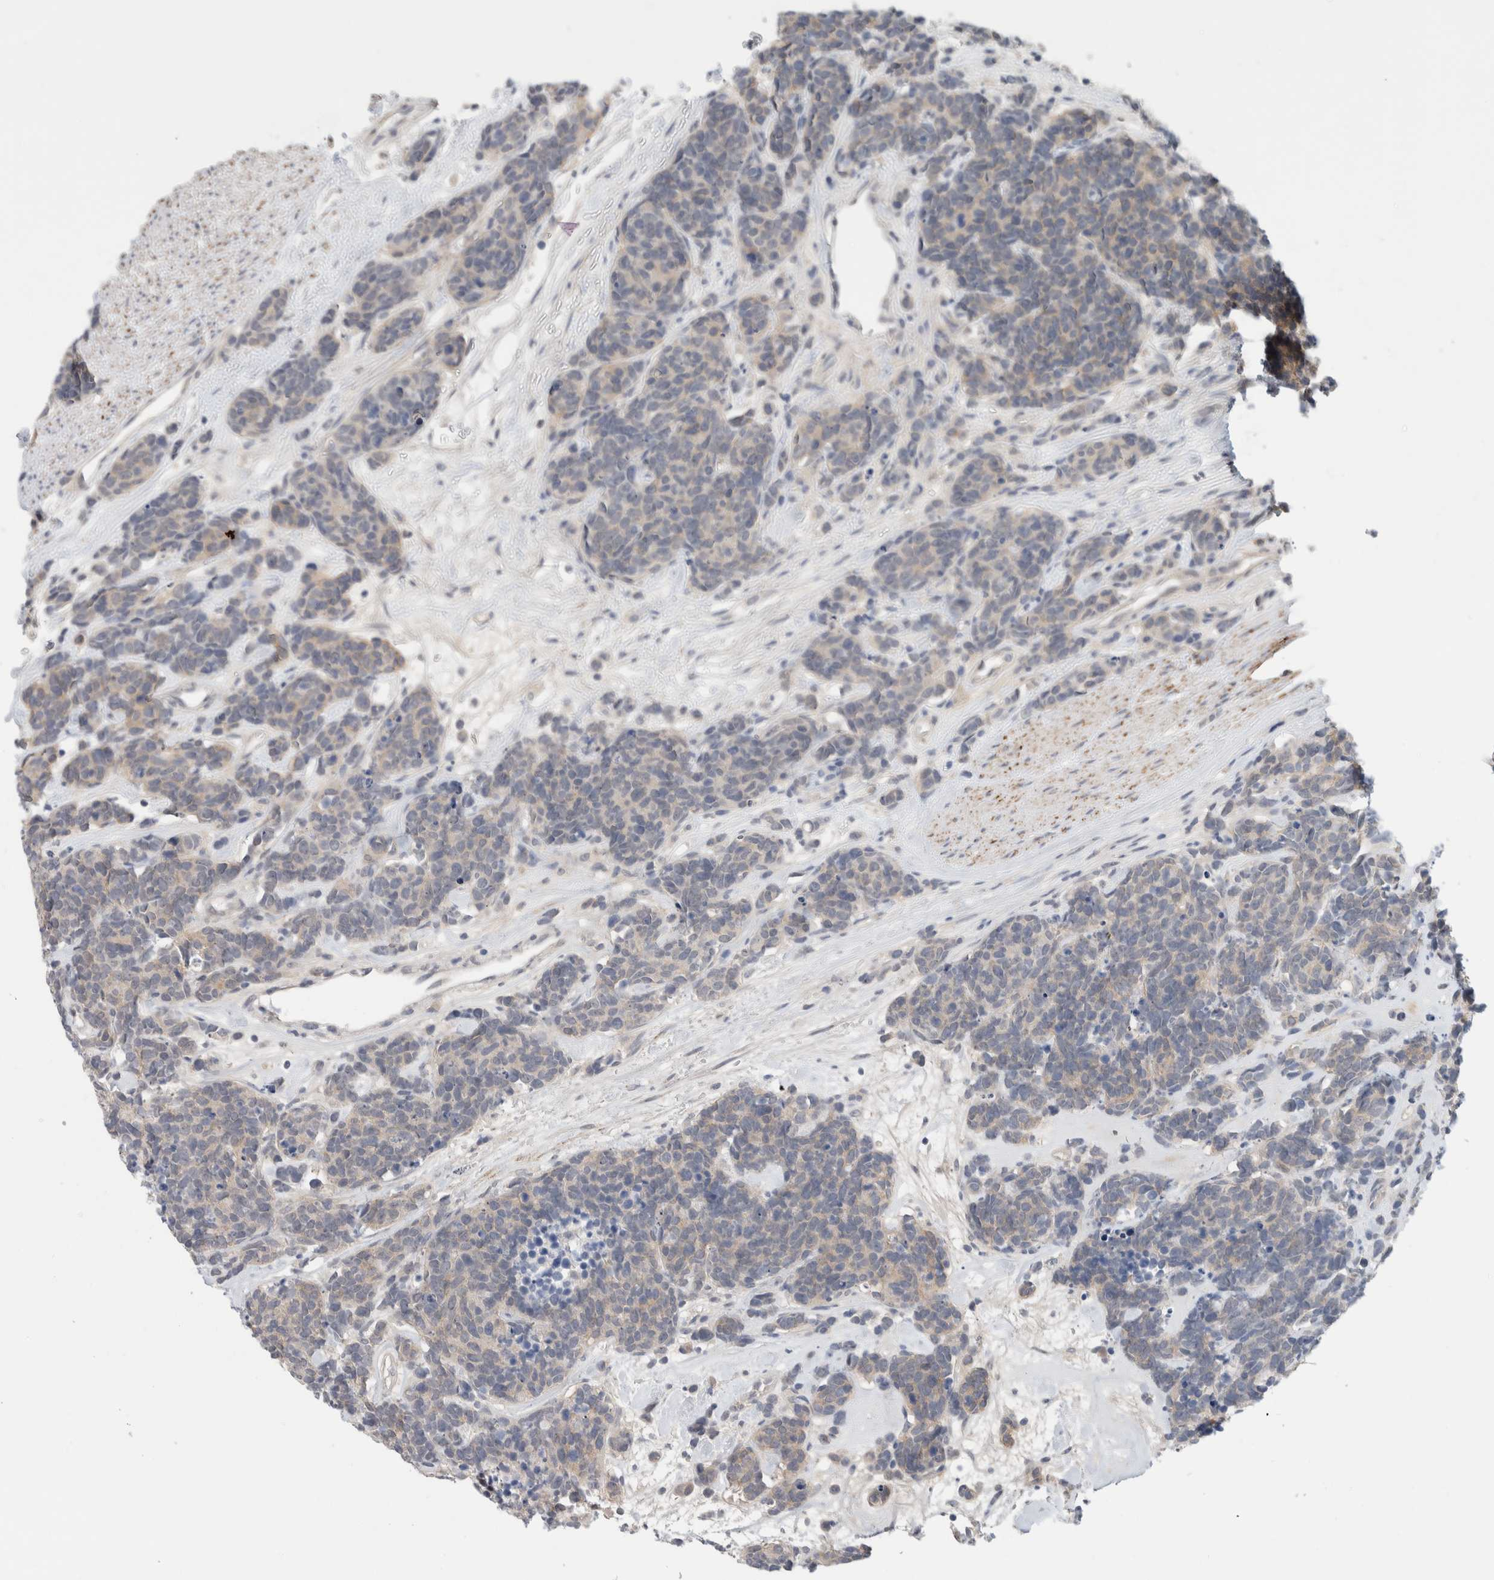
{"staining": {"intensity": "weak", "quantity": "25%-75%", "location": "cytoplasmic/membranous"}, "tissue": "carcinoid", "cell_type": "Tumor cells", "image_type": "cancer", "snomed": [{"axis": "morphology", "description": "Carcinoma, NOS"}, {"axis": "morphology", "description": "Carcinoid, malignant, NOS"}, {"axis": "topography", "description": "Urinary bladder"}], "caption": "Weak cytoplasmic/membranous staining for a protein is present in about 25%-75% of tumor cells of carcinoid using immunohistochemistry (IHC).", "gene": "HCN3", "patient": {"sex": "male", "age": 57}}